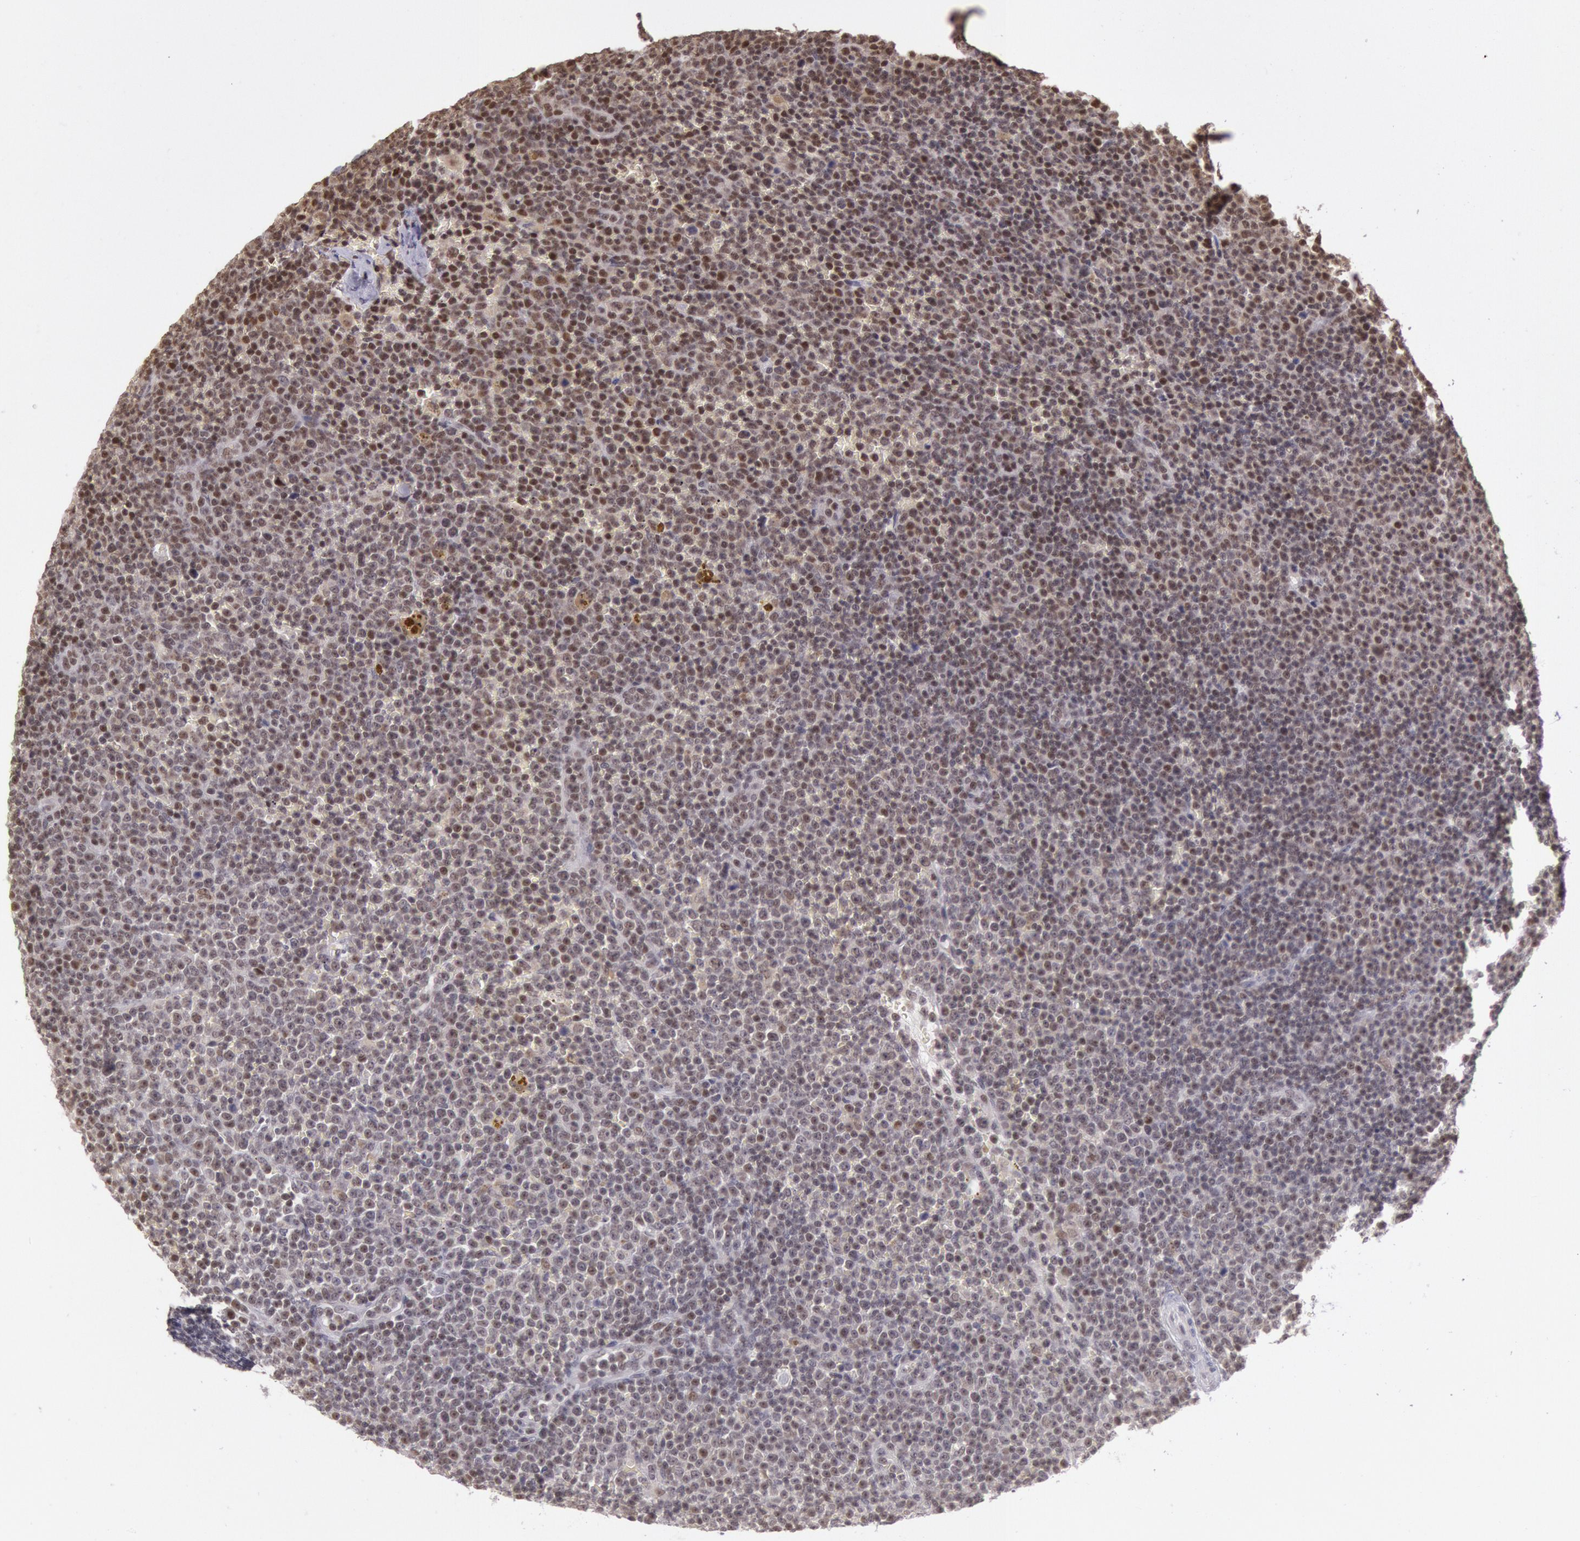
{"staining": {"intensity": "strong", "quantity": ">75%", "location": "nuclear"}, "tissue": "lymphoma", "cell_type": "Tumor cells", "image_type": "cancer", "snomed": [{"axis": "morphology", "description": "Malignant lymphoma, non-Hodgkin's type, Low grade"}, {"axis": "topography", "description": "Lymph node"}], "caption": "The photomicrograph reveals immunohistochemical staining of malignant lymphoma, non-Hodgkin's type (low-grade). There is strong nuclear expression is seen in approximately >75% of tumor cells. (DAB IHC with brightfield microscopy, high magnification).", "gene": "ESS2", "patient": {"sex": "male", "age": 50}}